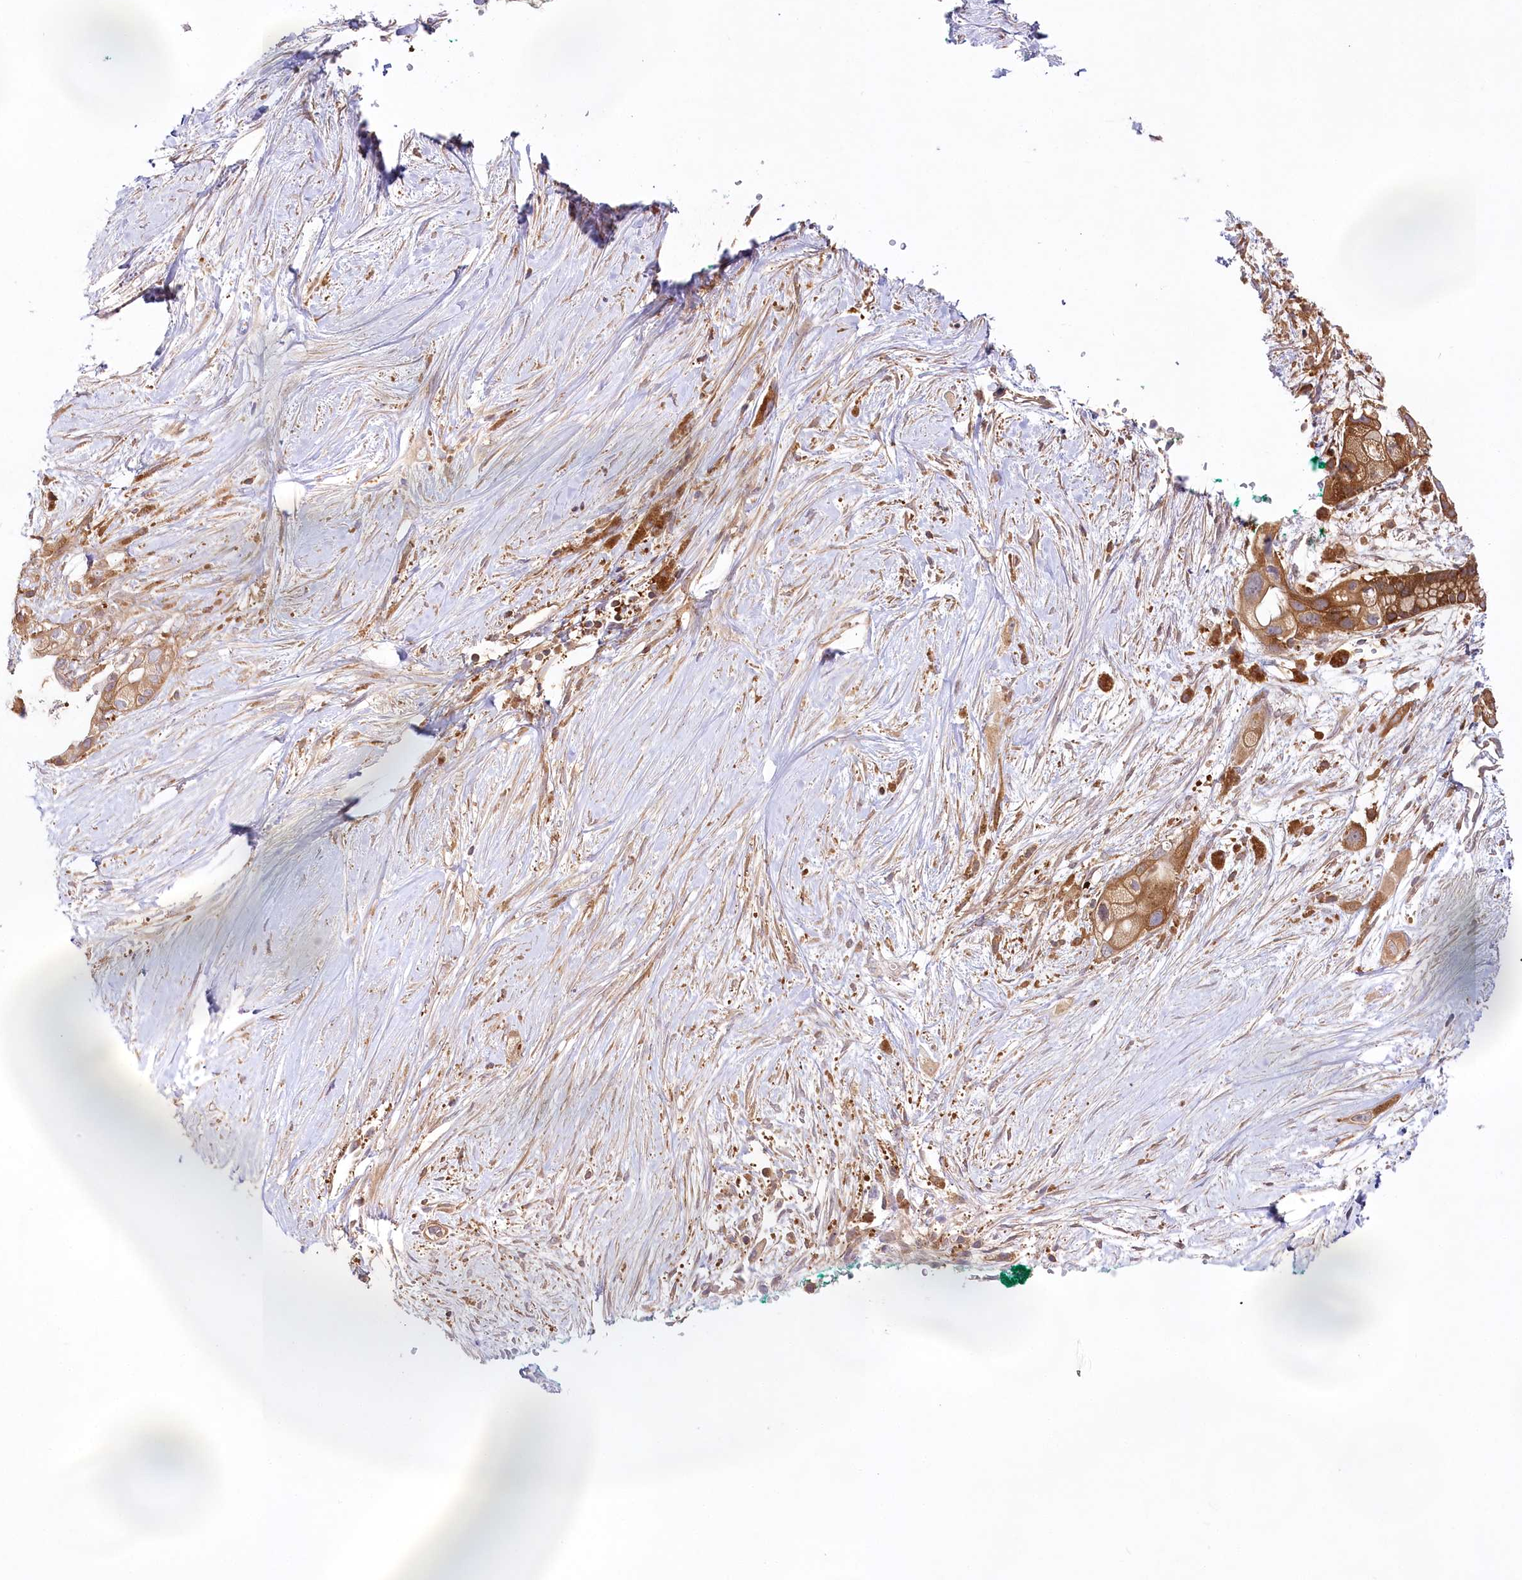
{"staining": {"intensity": "moderate", "quantity": ">75%", "location": "cytoplasmic/membranous"}, "tissue": "pancreatic cancer", "cell_type": "Tumor cells", "image_type": "cancer", "snomed": [{"axis": "morphology", "description": "Adenocarcinoma, NOS"}, {"axis": "topography", "description": "Pancreas"}], "caption": "Immunohistochemistry of adenocarcinoma (pancreatic) demonstrates medium levels of moderate cytoplasmic/membranous positivity in about >75% of tumor cells. Using DAB (brown) and hematoxylin (blue) stains, captured at high magnification using brightfield microscopy.", "gene": "ABRAXAS2", "patient": {"sex": "male", "age": 53}}